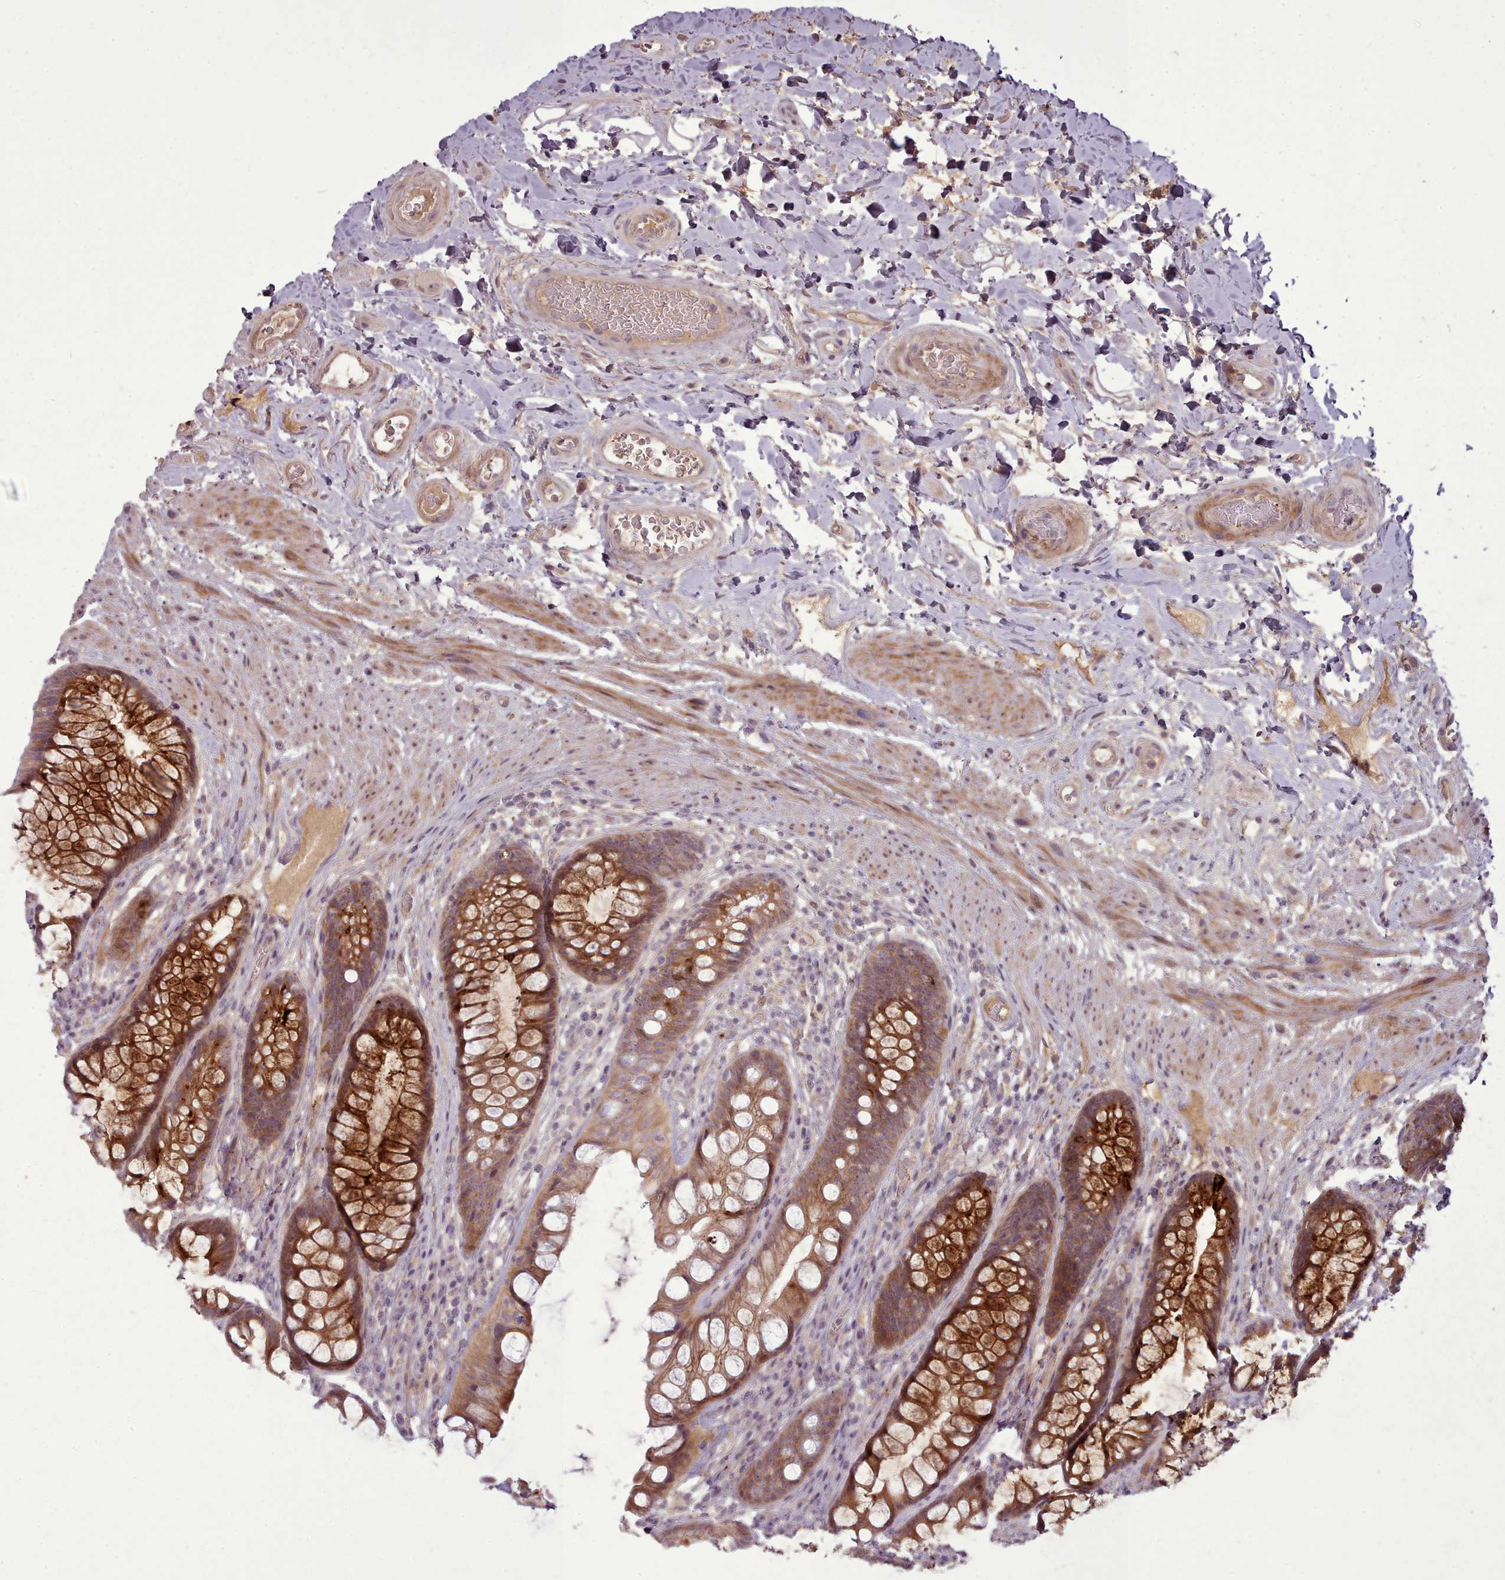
{"staining": {"intensity": "moderate", "quantity": ">75%", "location": "cytoplasmic/membranous"}, "tissue": "rectum", "cell_type": "Glandular cells", "image_type": "normal", "snomed": [{"axis": "morphology", "description": "Normal tissue, NOS"}, {"axis": "topography", "description": "Rectum"}], "caption": "High-magnification brightfield microscopy of benign rectum stained with DAB (brown) and counterstained with hematoxylin (blue). glandular cells exhibit moderate cytoplasmic/membranous staining is present in about>75% of cells.", "gene": "LEFTY1", "patient": {"sex": "male", "age": 74}}